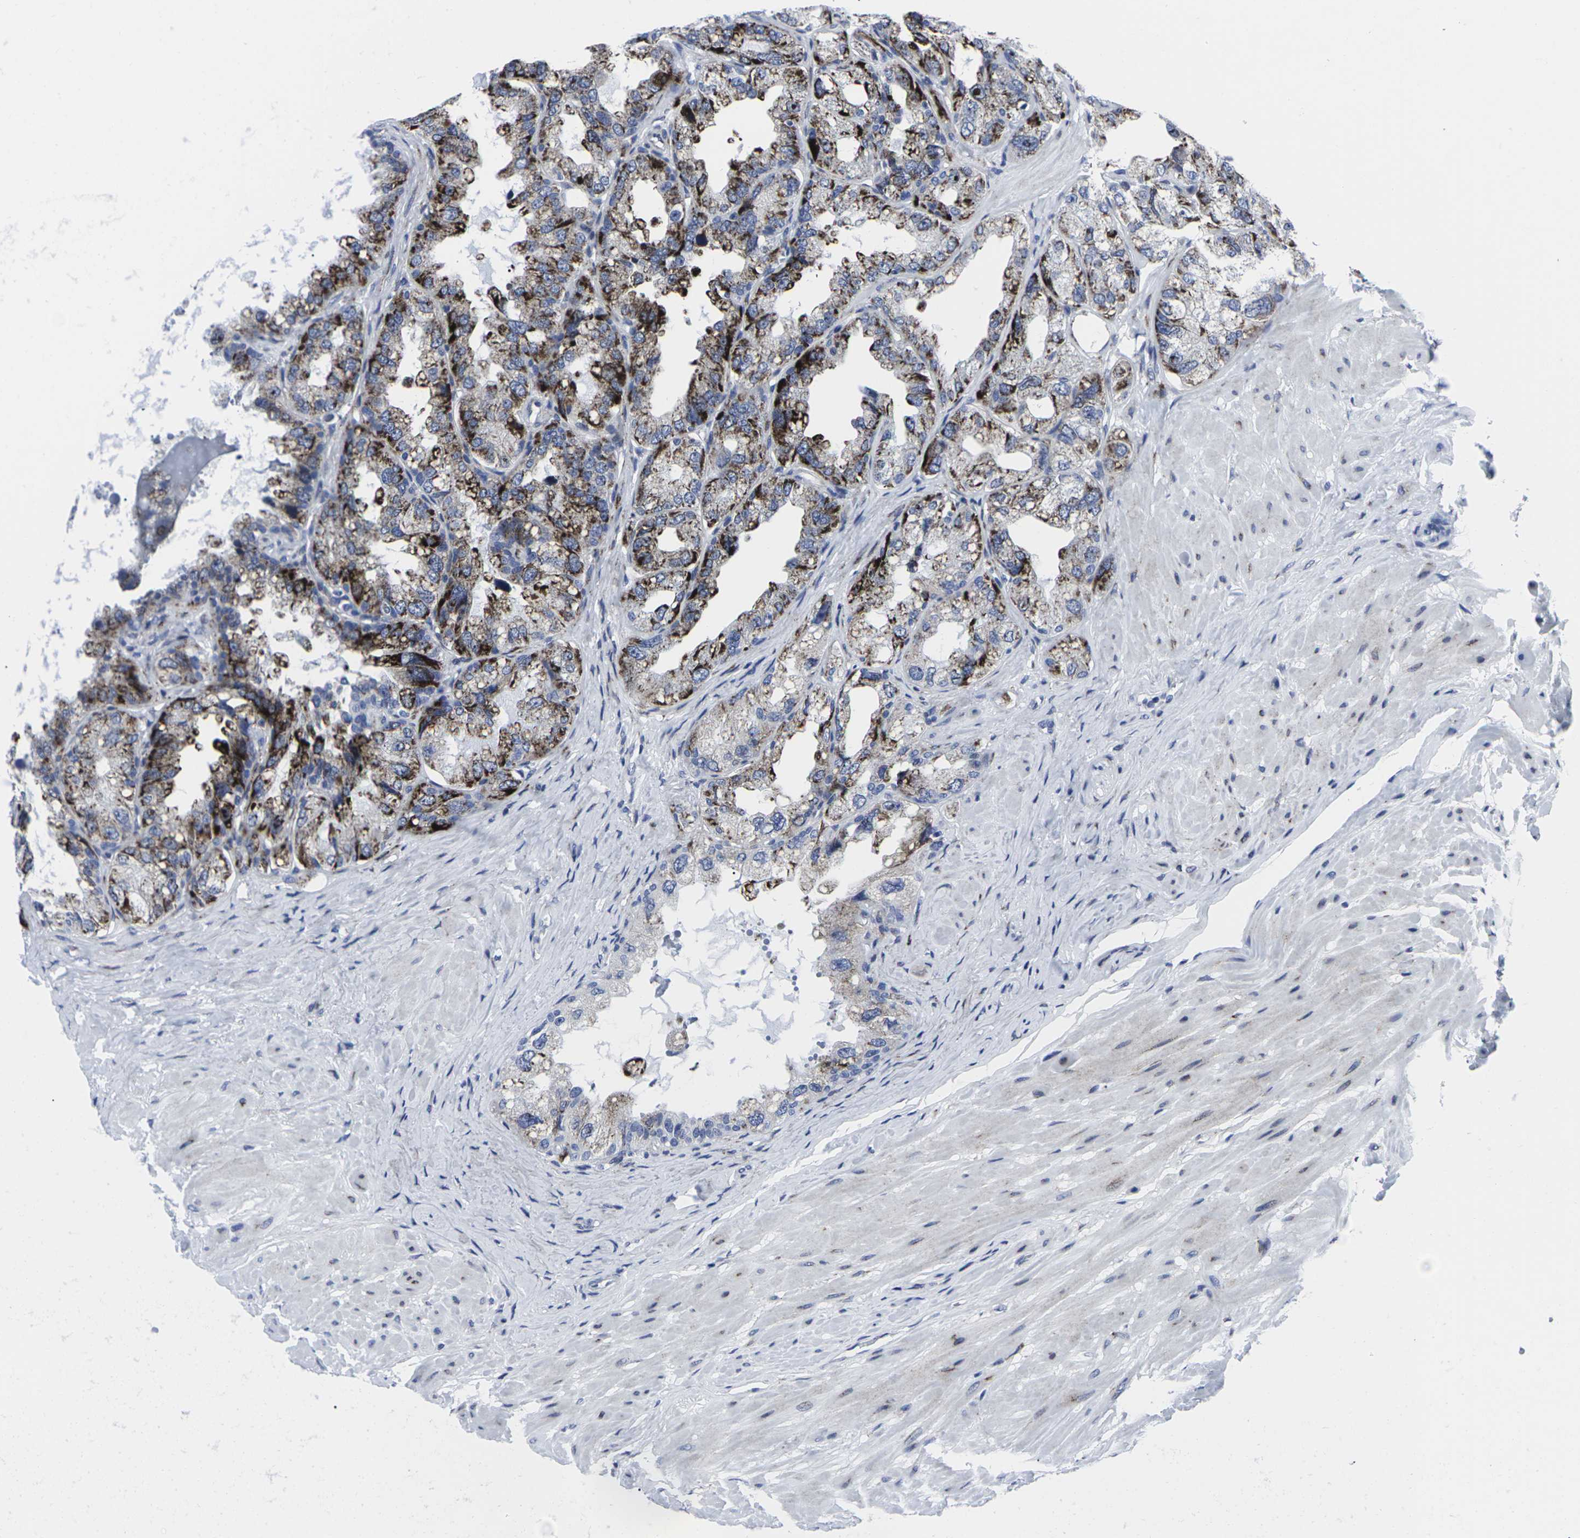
{"staining": {"intensity": "strong", "quantity": ">75%", "location": "cytoplasmic/membranous"}, "tissue": "seminal vesicle", "cell_type": "Glandular cells", "image_type": "normal", "snomed": [{"axis": "morphology", "description": "Normal tissue, NOS"}, {"axis": "topography", "description": "Seminal veicle"}], "caption": "Immunohistochemical staining of benign human seminal vesicle exhibits >75% levels of strong cytoplasmic/membranous protein staining in approximately >75% of glandular cells. Immunohistochemistry (ihc) stains the protein of interest in brown and the nuclei are stained blue.", "gene": "RPN1", "patient": {"sex": "male", "age": 68}}